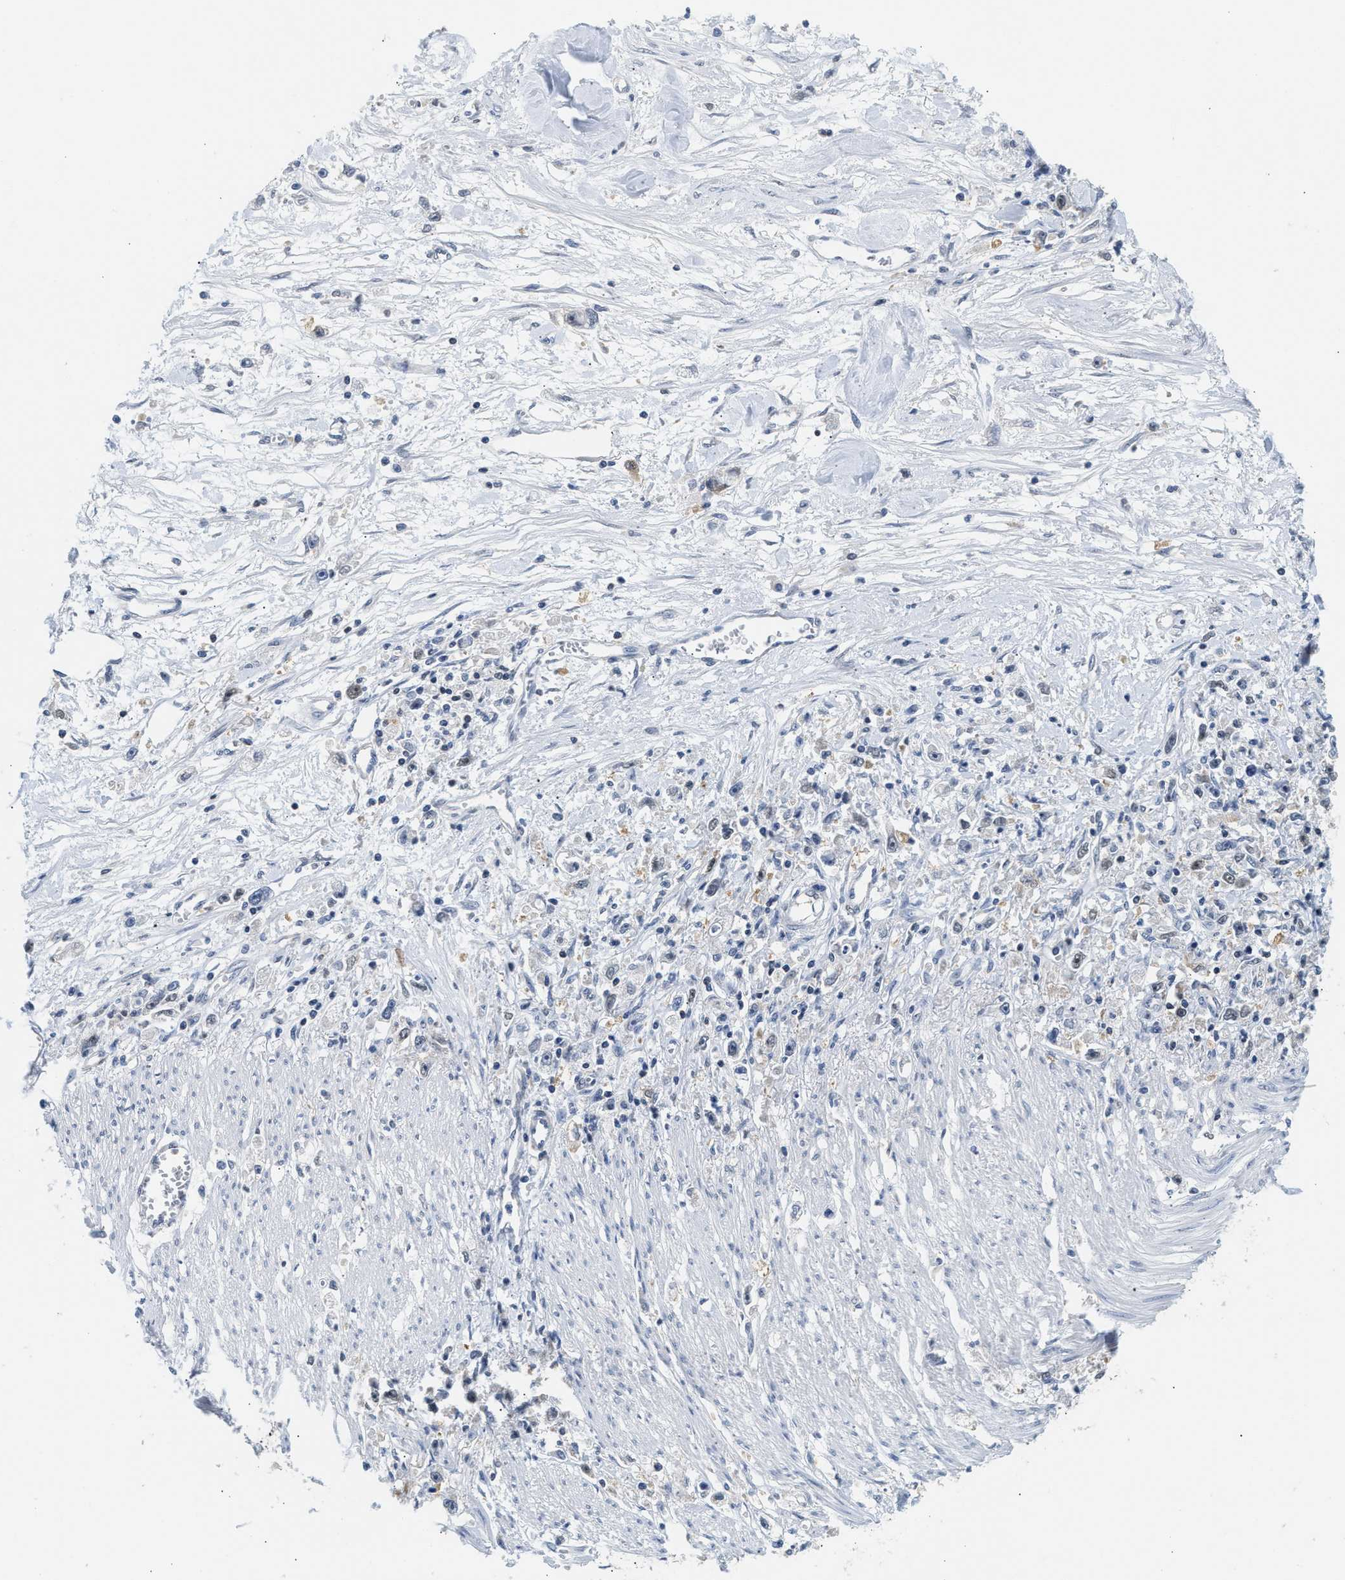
{"staining": {"intensity": "negative", "quantity": "none", "location": "none"}, "tissue": "stomach cancer", "cell_type": "Tumor cells", "image_type": "cancer", "snomed": [{"axis": "morphology", "description": "Adenocarcinoma, NOS"}, {"axis": "topography", "description": "Stomach"}], "caption": "IHC of human stomach cancer displays no staining in tumor cells. The staining is performed using DAB (3,3'-diaminobenzidine) brown chromogen with nuclei counter-stained in using hematoxylin.", "gene": "PPM1L", "patient": {"sex": "female", "age": 59}}